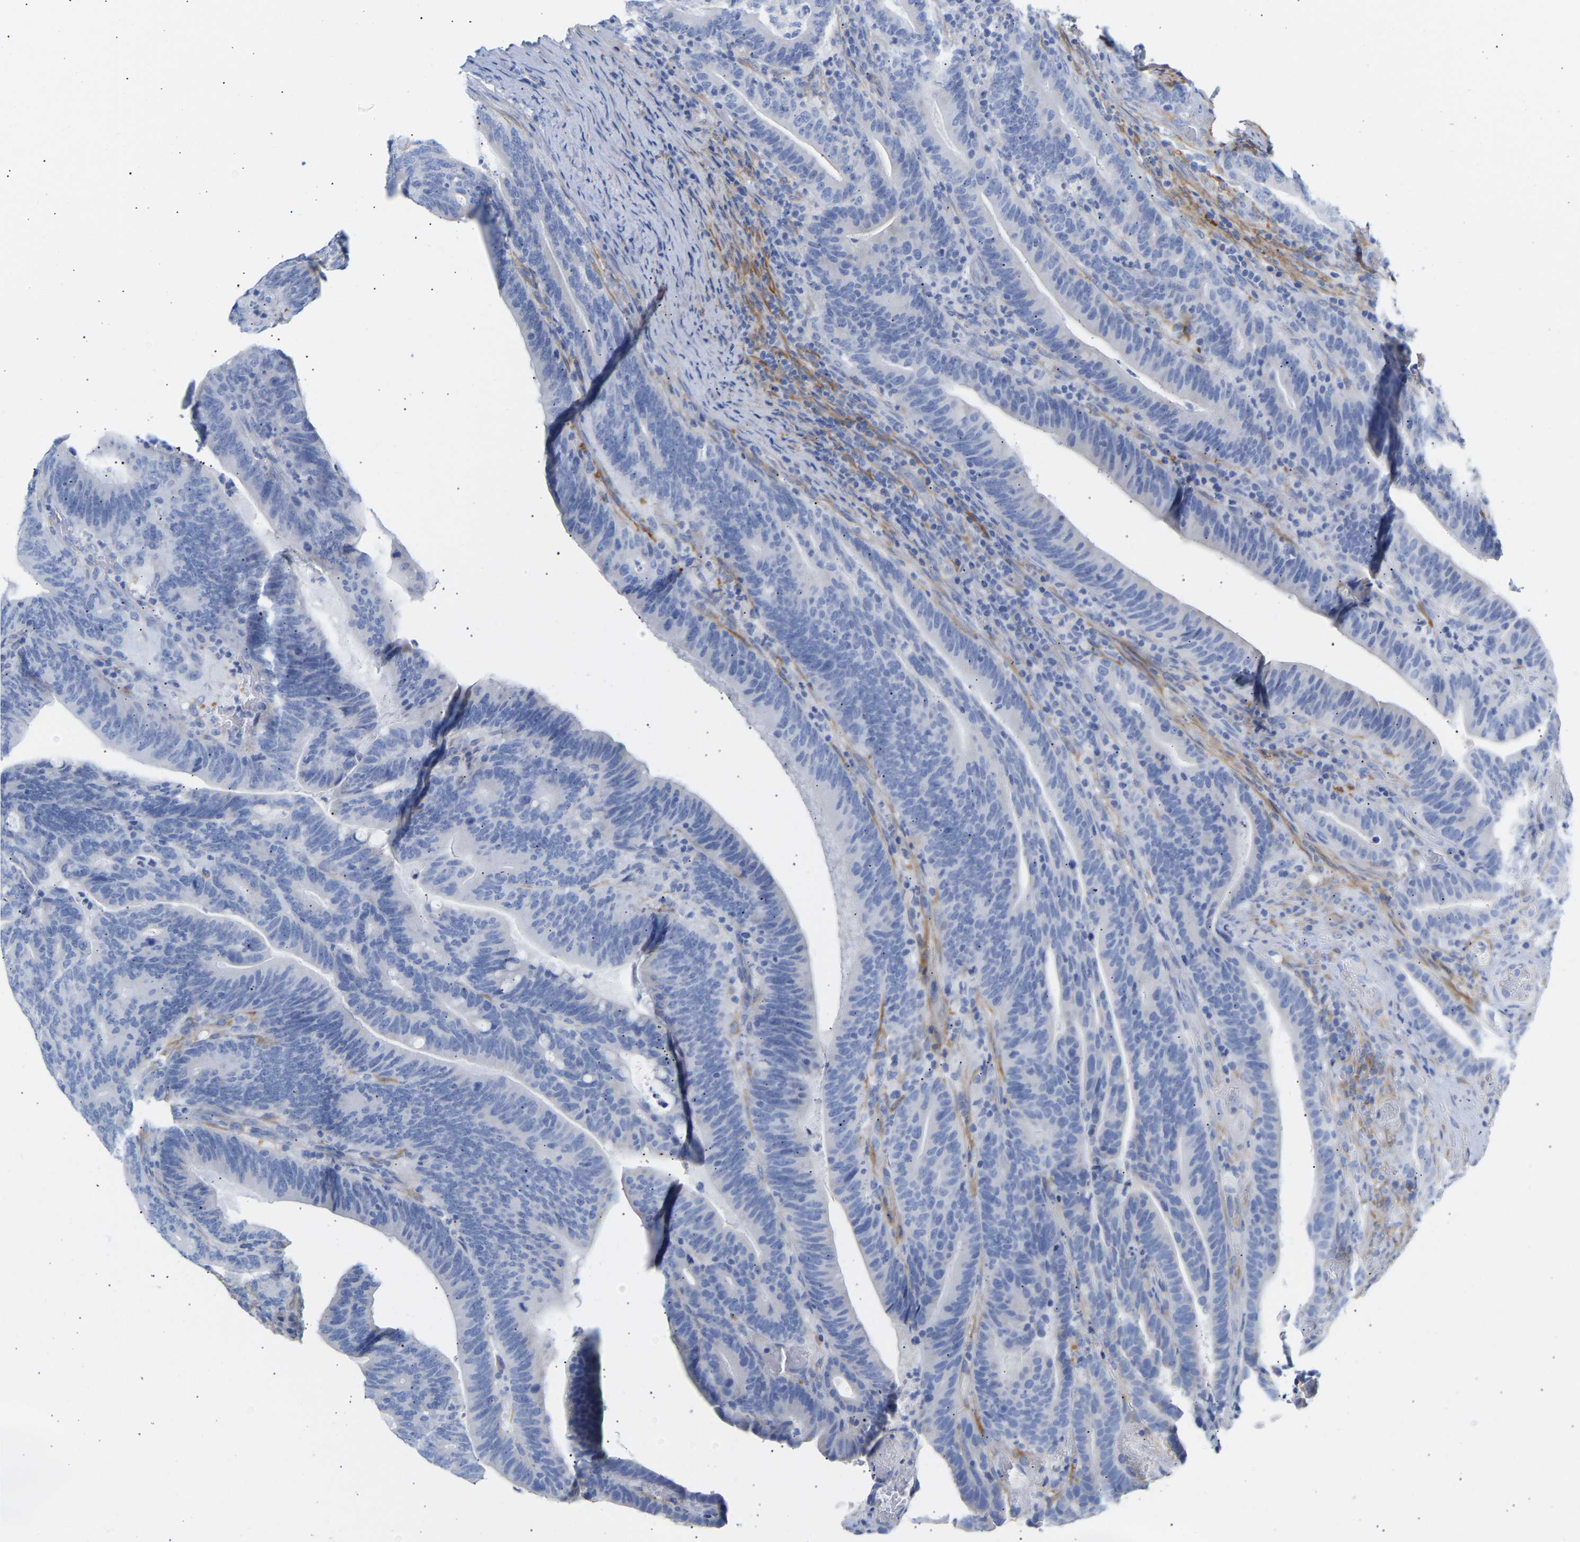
{"staining": {"intensity": "negative", "quantity": "none", "location": "none"}, "tissue": "colorectal cancer", "cell_type": "Tumor cells", "image_type": "cancer", "snomed": [{"axis": "morphology", "description": "Adenocarcinoma, NOS"}, {"axis": "topography", "description": "Colon"}], "caption": "An IHC micrograph of adenocarcinoma (colorectal) is shown. There is no staining in tumor cells of adenocarcinoma (colorectal).", "gene": "AMPH", "patient": {"sex": "female", "age": 66}}